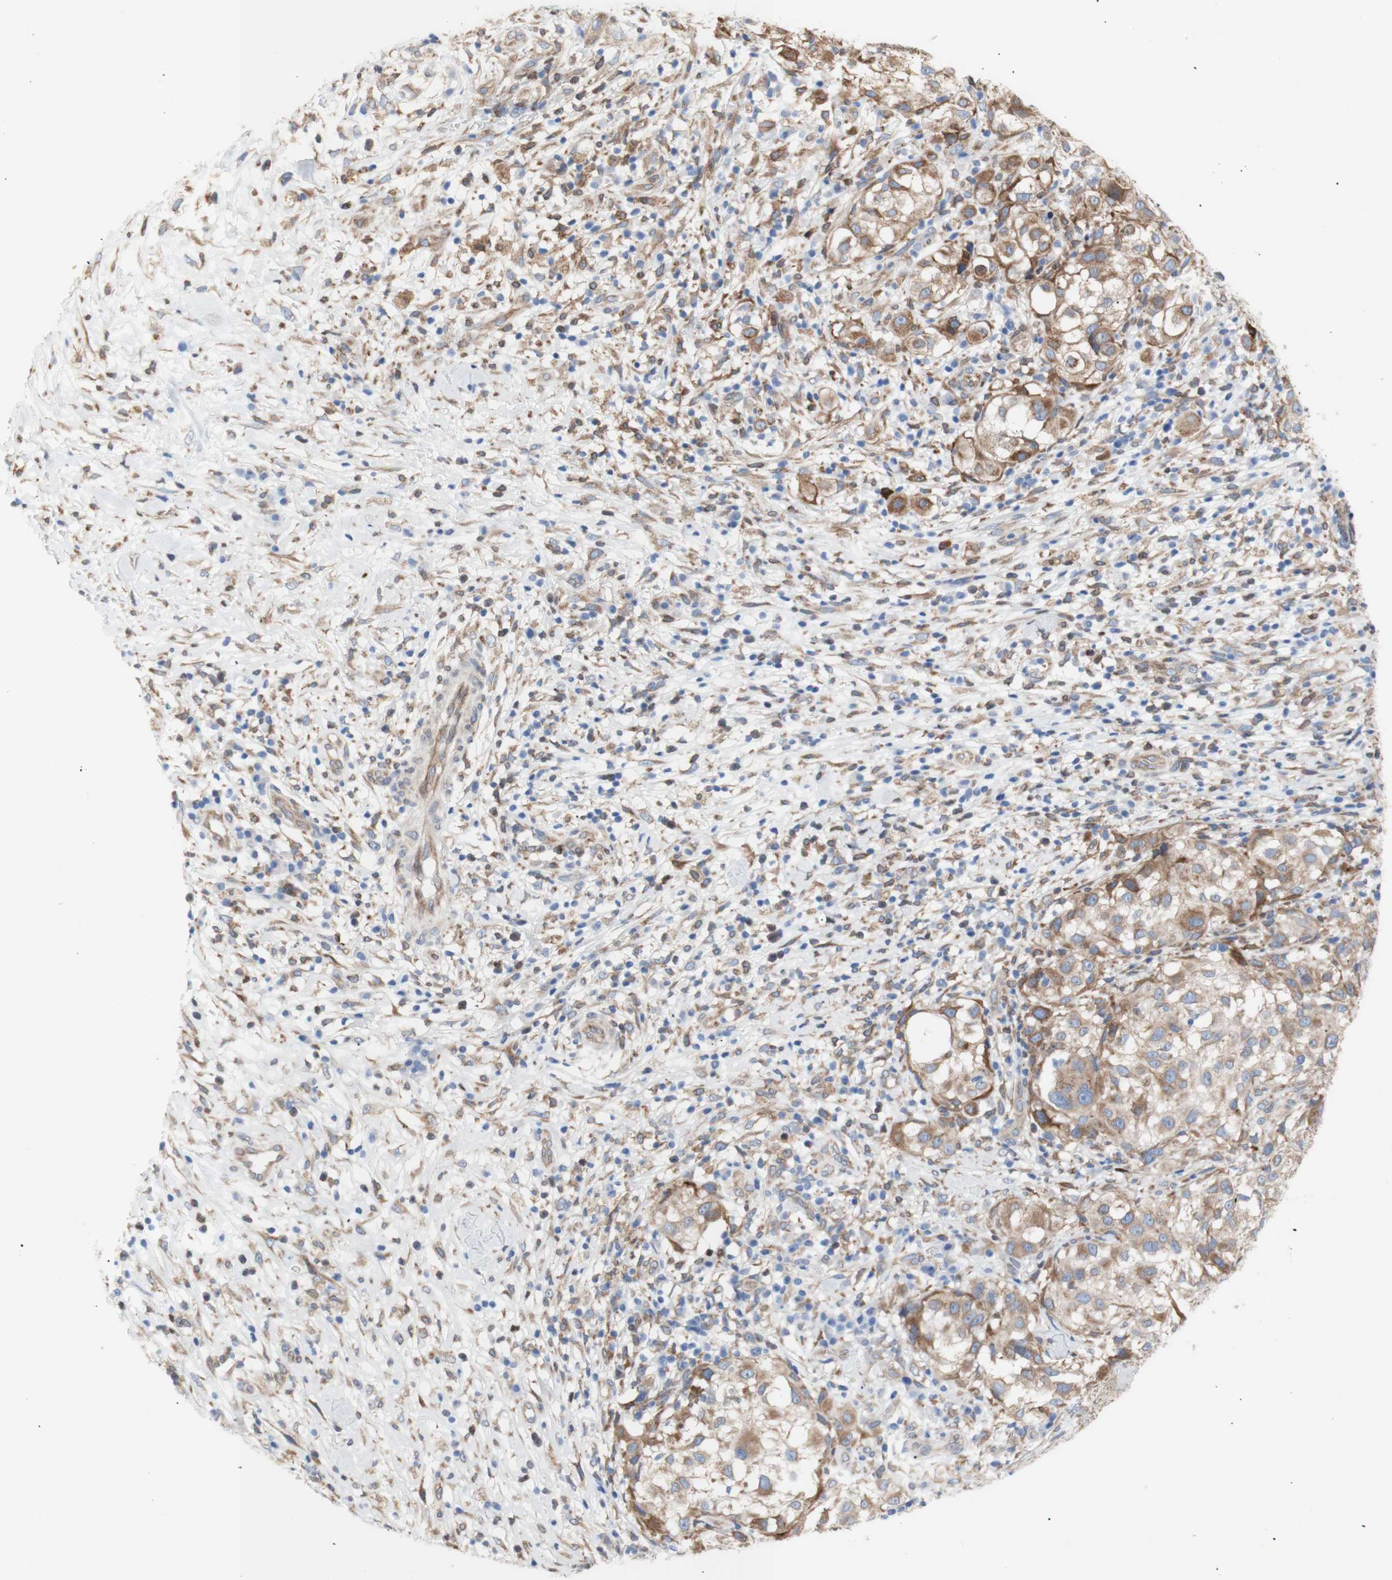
{"staining": {"intensity": "moderate", "quantity": "25%-75%", "location": "cytoplasmic/membranous"}, "tissue": "melanoma", "cell_type": "Tumor cells", "image_type": "cancer", "snomed": [{"axis": "morphology", "description": "Necrosis, NOS"}, {"axis": "morphology", "description": "Malignant melanoma, NOS"}, {"axis": "topography", "description": "Skin"}], "caption": "Moderate cytoplasmic/membranous staining is identified in approximately 25%-75% of tumor cells in melanoma.", "gene": "ERLIN1", "patient": {"sex": "female", "age": 87}}